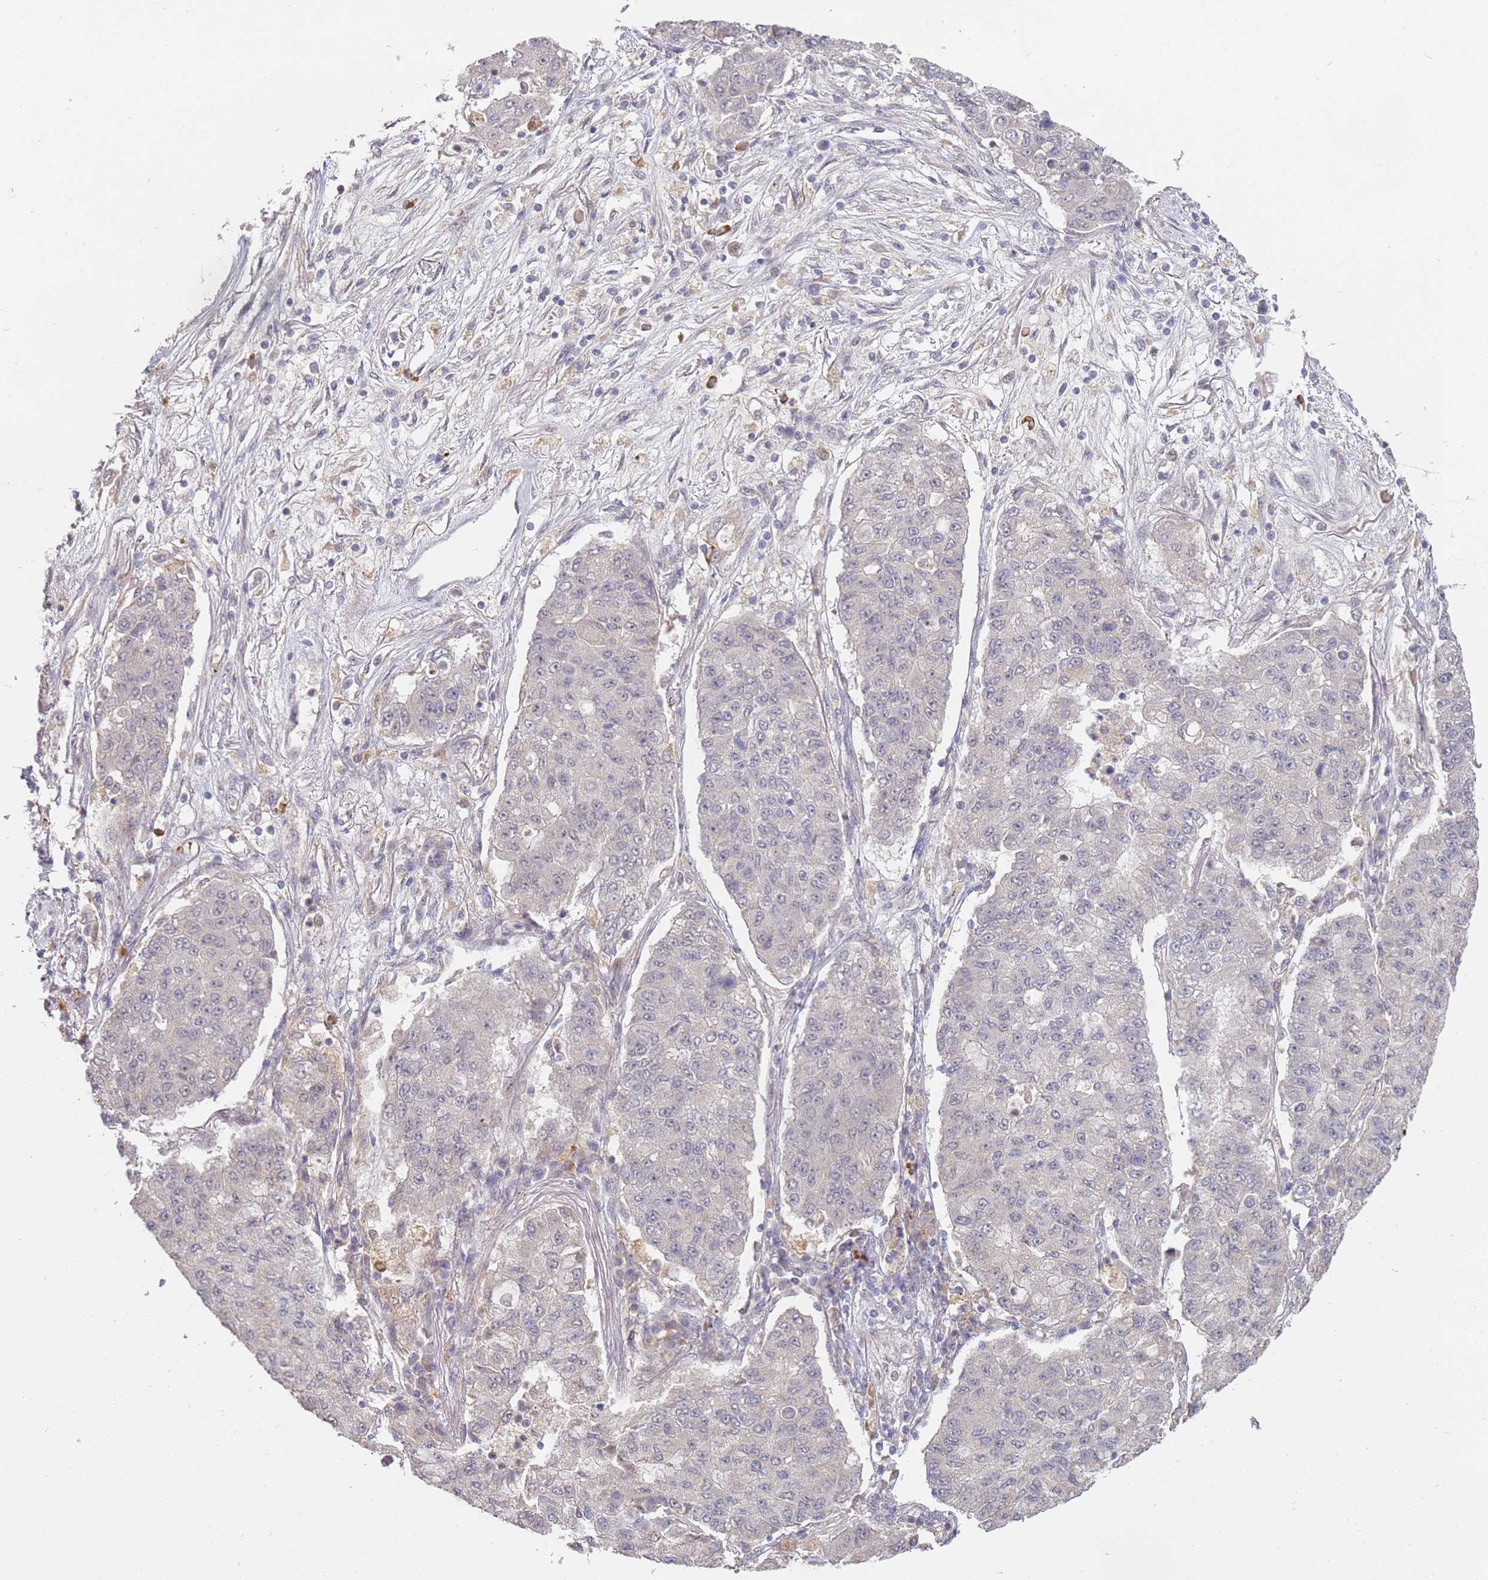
{"staining": {"intensity": "negative", "quantity": "none", "location": "none"}, "tissue": "lung cancer", "cell_type": "Tumor cells", "image_type": "cancer", "snomed": [{"axis": "morphology", "description": "Squamous cell carcinoma, NOS"}, {"axis": "topography", "description": "Lung"}], "caption": "Tumor cells show no significant positivity in lung cancer (squamous cell carcinoma). Brightfield microscopy of immunohistochemistry stained with DAB (3,3'-diaminobenzidine) (brown) and hematoxylin (blue), captured at high magnification.", "gene": "MPEG1", "patient": {"sex": "male", "age": 74}}